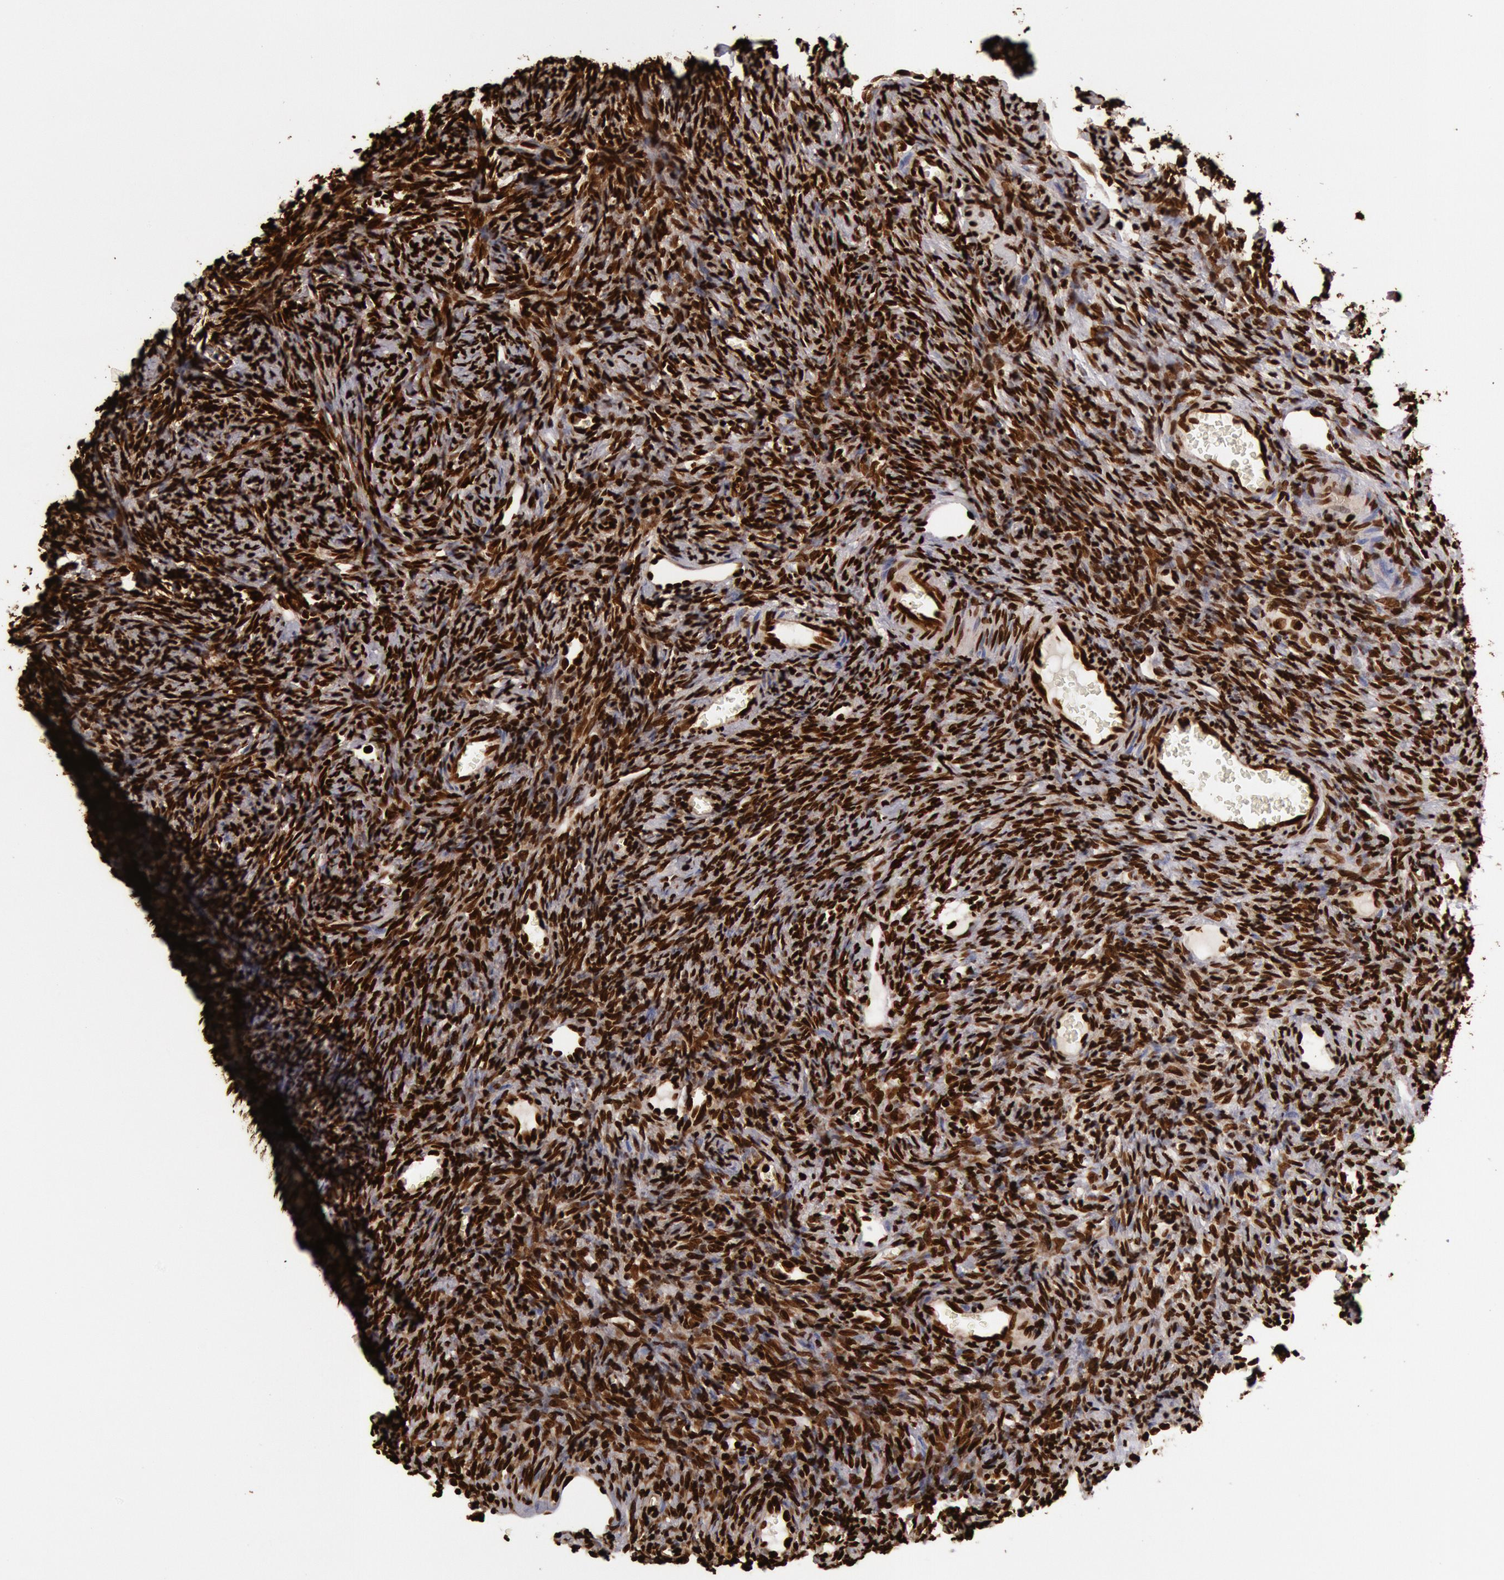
{"staining": {"intensity": "strong", "quantity": ">75%", "location": "nuclear"}, "tissue": "ovary", "cell_type": "Ovarian stroma cells", "image_type": "normal", "snomed": [{"axis": "morphology", "description": "Normal tissue, NOS"}, {"axis": "topography", "description": "Ovary"}], "caption": "Benign ovary was stained to show a protein in brown. There is high levels of strong nuclear expression in approximately >75% of ovarian stroma cells. (DAB (3,3'-diaminobenzidine) IHC with brightfield microscopy, high magnification).", "gene": "H3", "patient": {"sex": "female", "age": 27}}